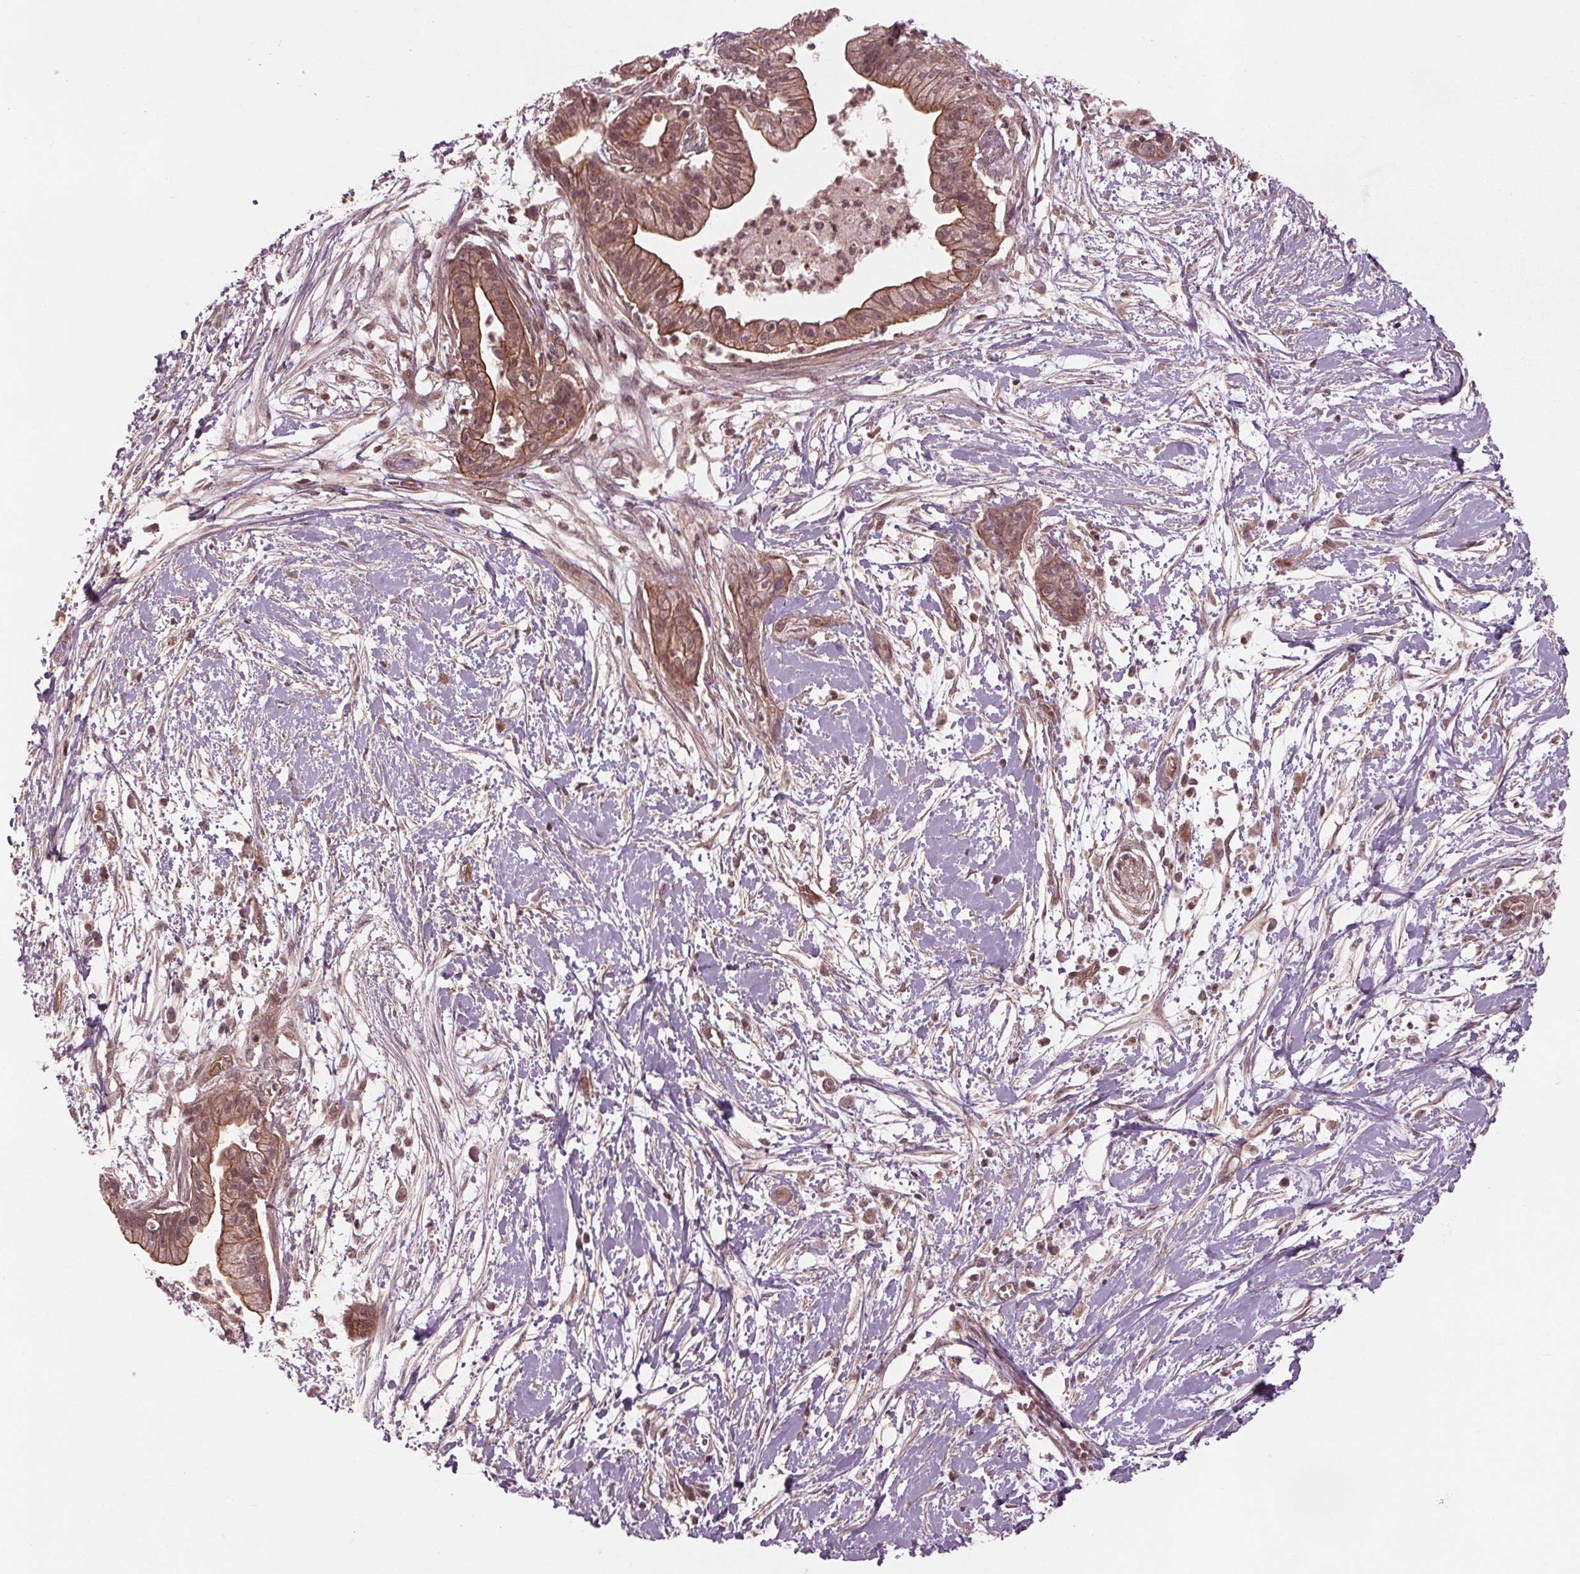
{"staining": {"intensity": "moderate", "quantity": ">75%", "location": "cytoplasmic/membranous"}, "tissue": "pancreatic cancer", "cell_type": "Tumor cells", "image_type": "cancer", "snomed": [{"axis": "morphology", "description": "Normal tissue, NOS"}, {"axis": "morphology", "description": "Adenocarcinoma, NOS"}, {"axis": "topography", "description": "Lymph node"}, {"axis": "topography", "description": "Pancreas"}], "caption": "This micrograph exhibits immunohistochemistry staining of human pancreatic adenocarcinoma, with medium moderate cytoplasmic/membranous positivity in about >75% of tumor cells.", "gene": "BTBD1", "patient": {"sex": "female", "age": 58}}